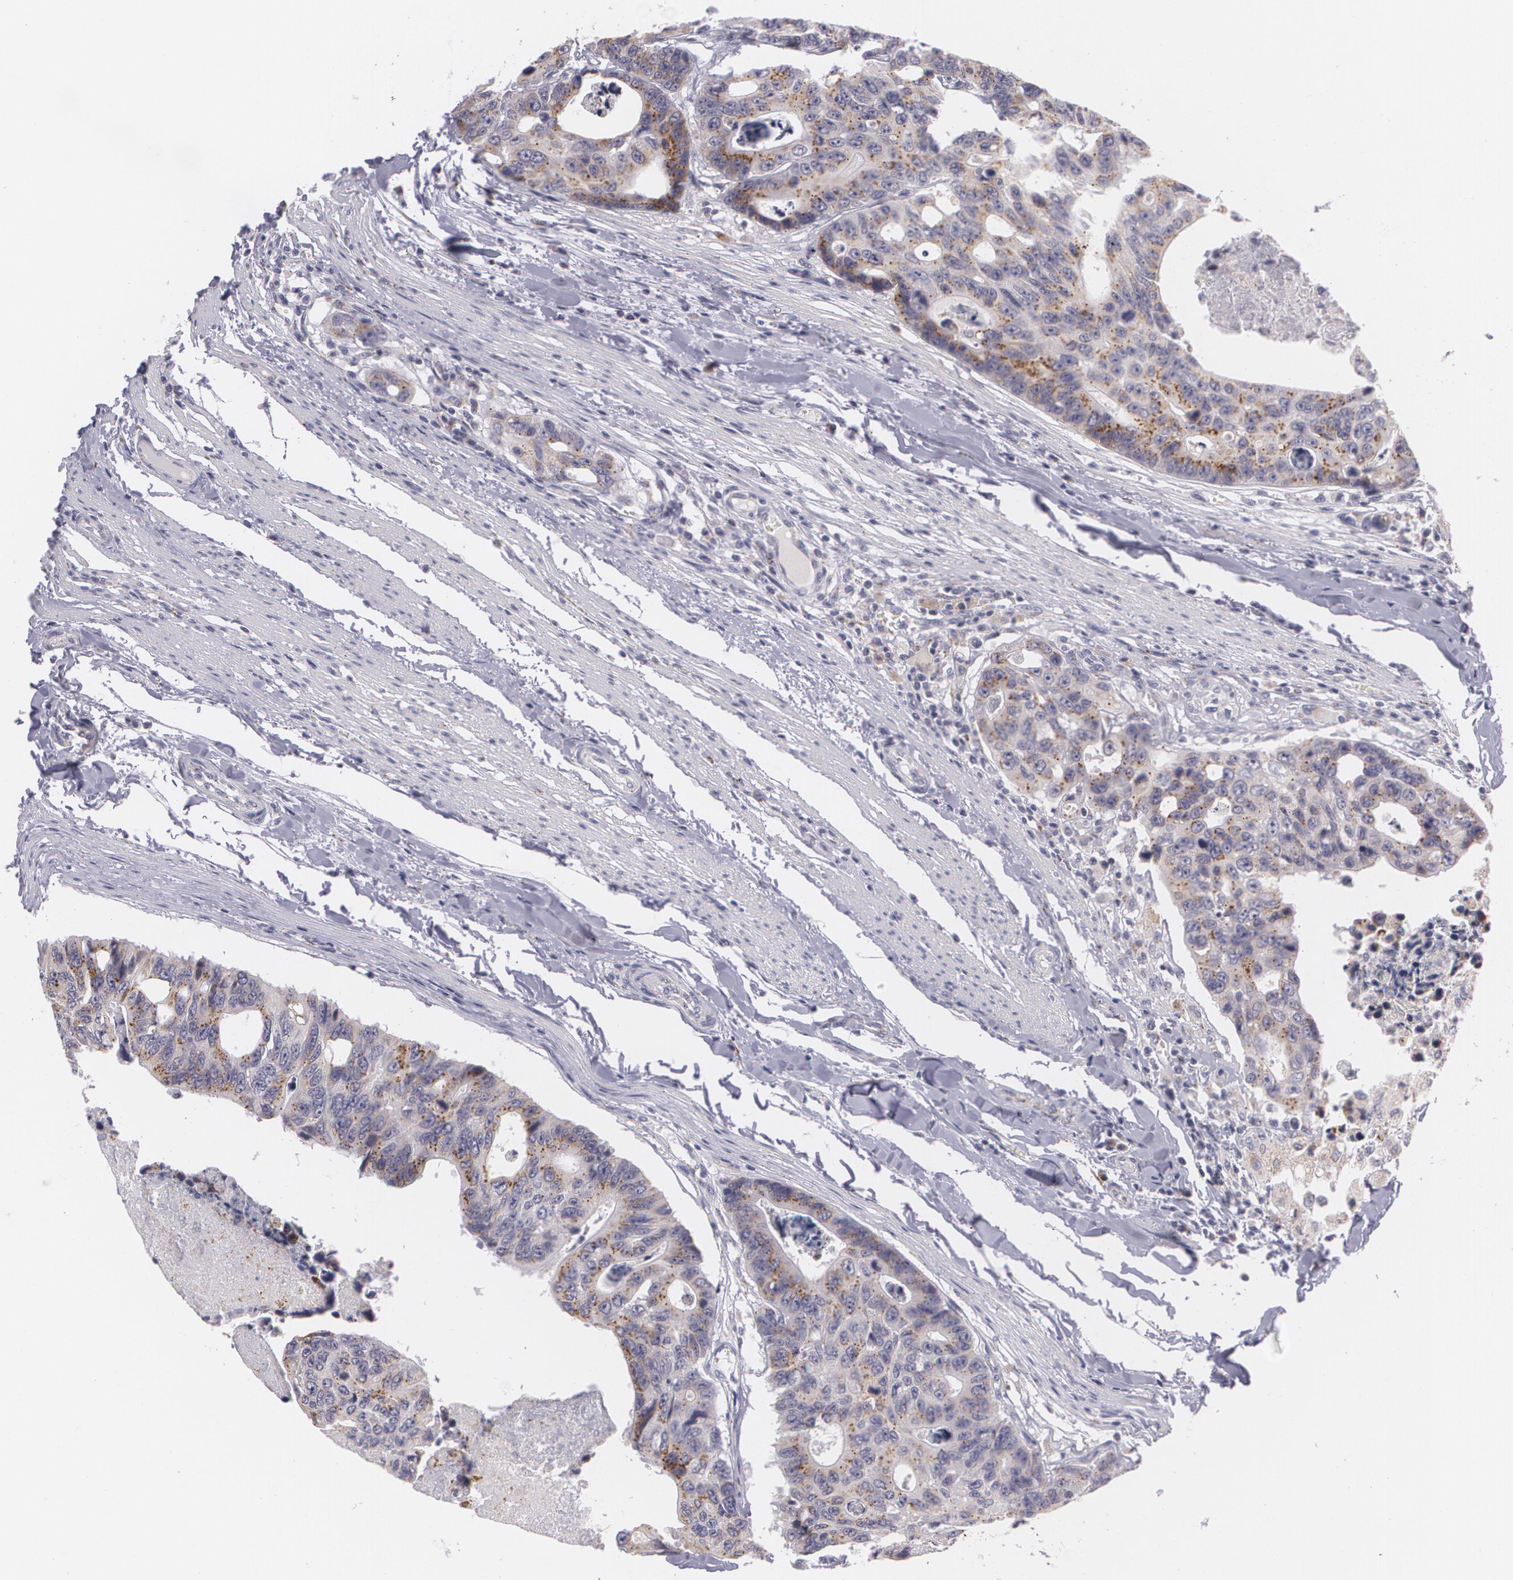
{"staining": {"intensity": "moderate", "quantity": "25%-75%", "location": "cytoplasmic/membranous"}, "tissue": "colorectal cancer", "cell_type": "Tumor cells", "image_type": "cancer", "snomed": [{"axis": "morphology", "description": "Adenocarcinoma, NOS"}, {"axis": "topography", "description": "Colon"}], "caption": "A brown stain shows moderate cytoplasmic/membranous positivity of a protein in adenocarcinoma (colorectal) tumor cells.", "gene": "CILK1", "patient": {"sex": "female", "age": 86}}